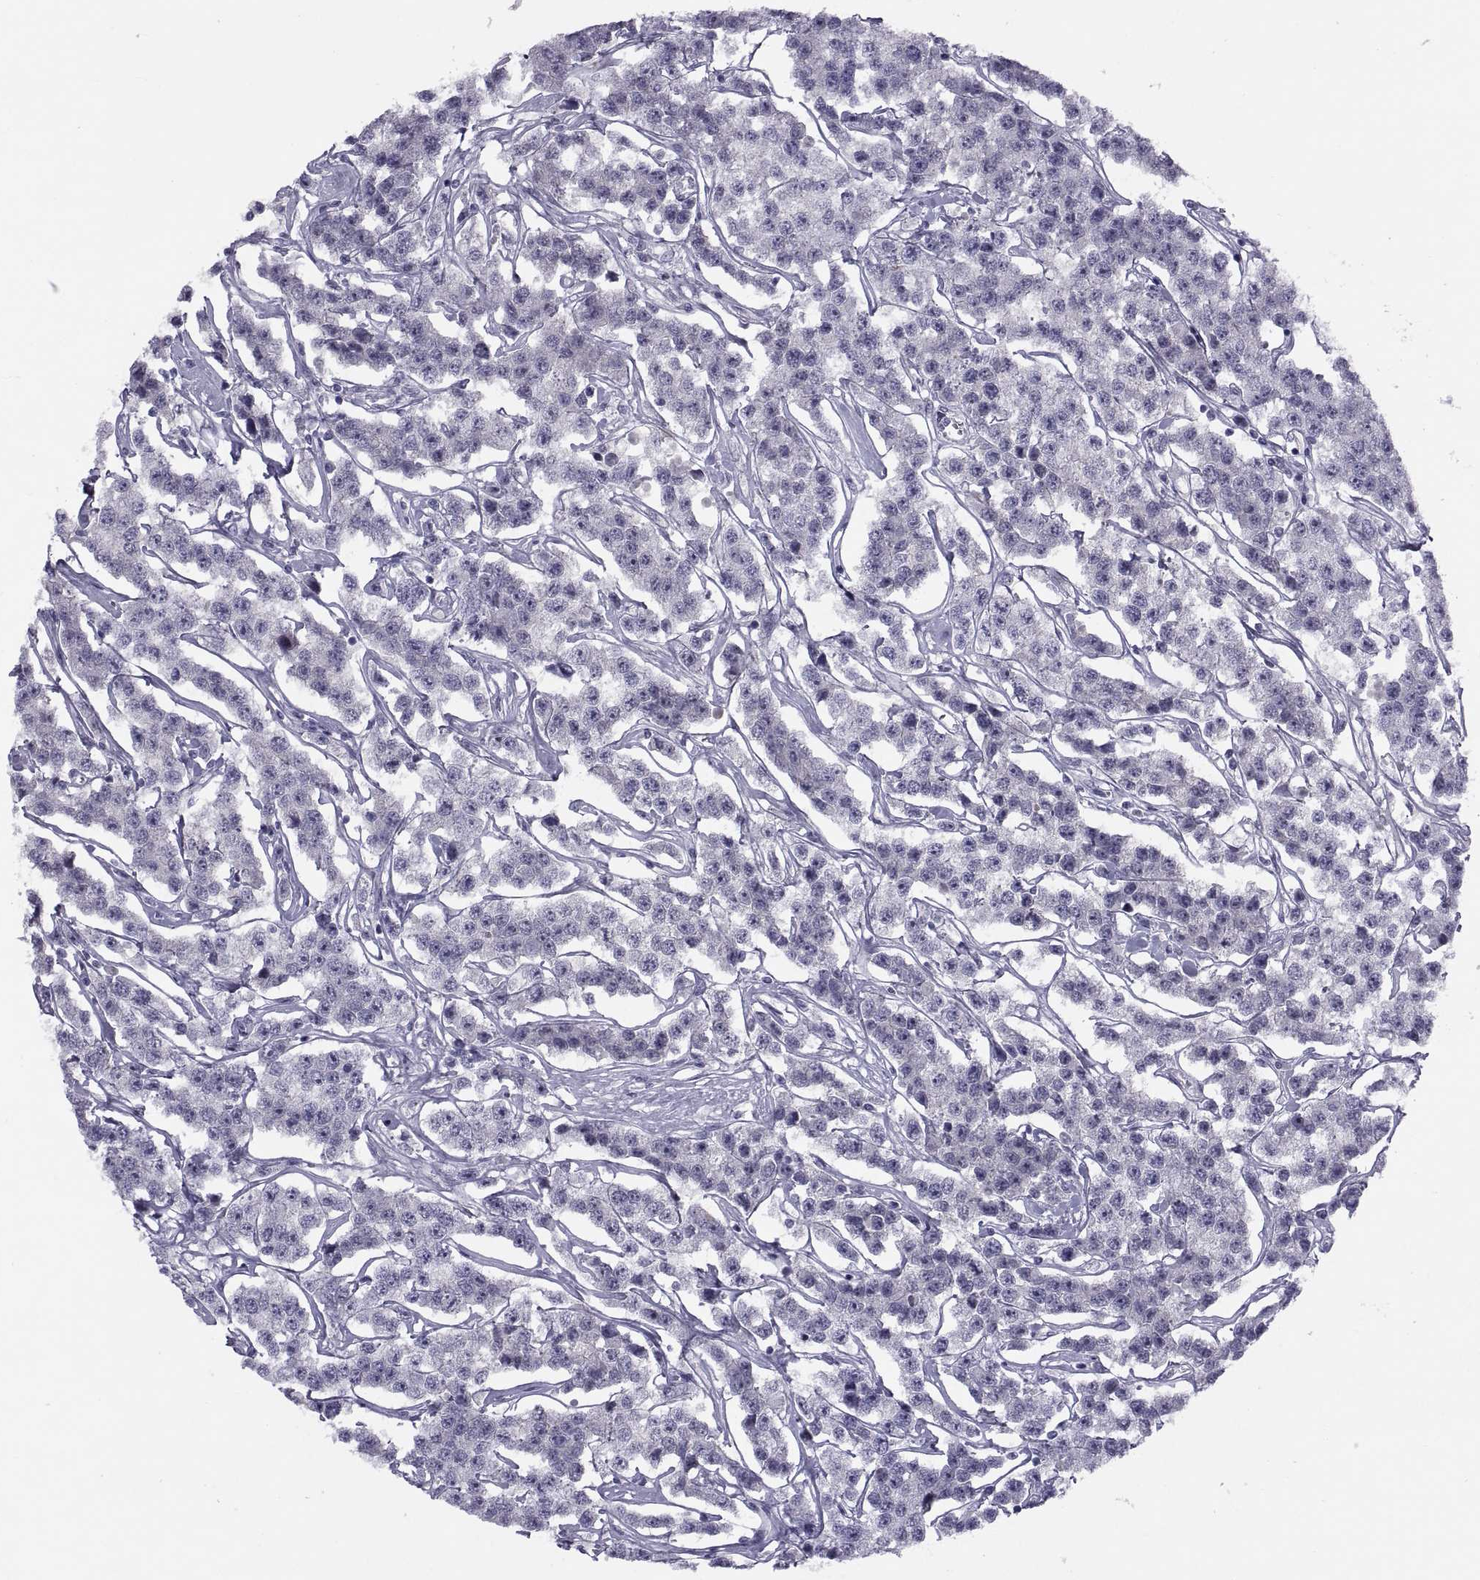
{"staining": {"intensity": "negative", "quantity": "none", "location": "none"}, "tissue": "testis cancer", "cell_type": "Tumor cells", "image_type": "cancer", "snomed": [{"axis": "morphology", "description": "Seminoma, NOS"}, {"axis": "topography", "description": "Testis"}], "caption": "Tumor cells show no significant protein staining in testis cancer. The staining was performed using DAB to visualize the protein expression in brown, while the nuclei were stained in blue with hematoxylin (Magnification: 20x).", "gene": "TMEM158", "patient": {"sex": "male", "age": 59}}